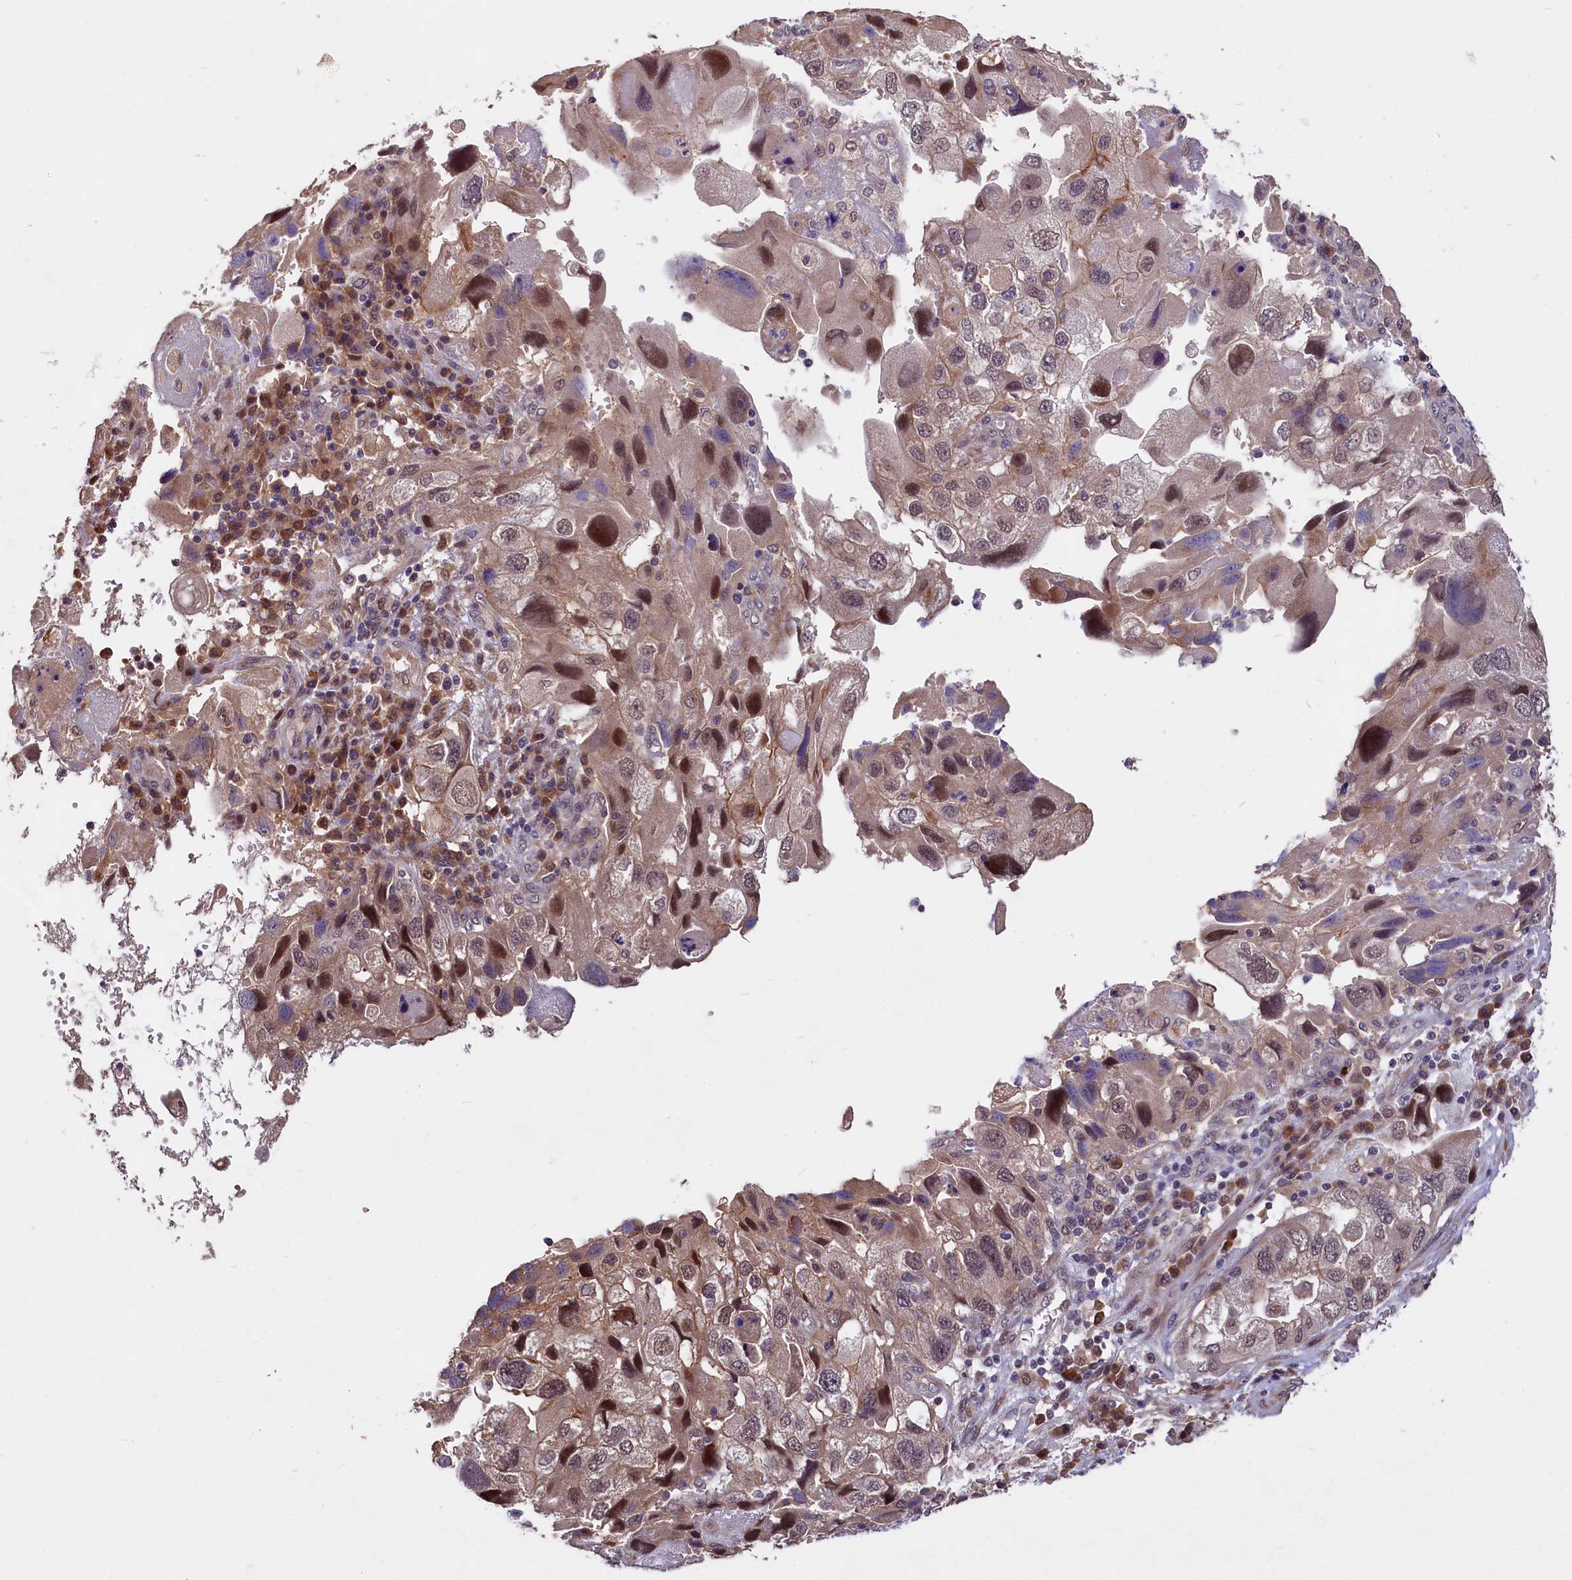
{"staining": {"intensity": "moderate", "quantity": "<25%", "location": "nuclear"}, "tissue": "endometrial cancer", "cell_type": "Tumor cells", "image_type": "cancer", "snomed": [{"axis": "morphology", "description": "Adenocarcinoma, NOS"}, {"axis": "topography", "description": "Endometrium"}], "caption": "Endometrial cancer stained with DAB immunohistochemistry (IHC) demonstrates low levels of moderate nuclear staining in about <25% of tumor cells.", "gene": "UBE3A", "patient": {"sex": "female", "age": 49}}